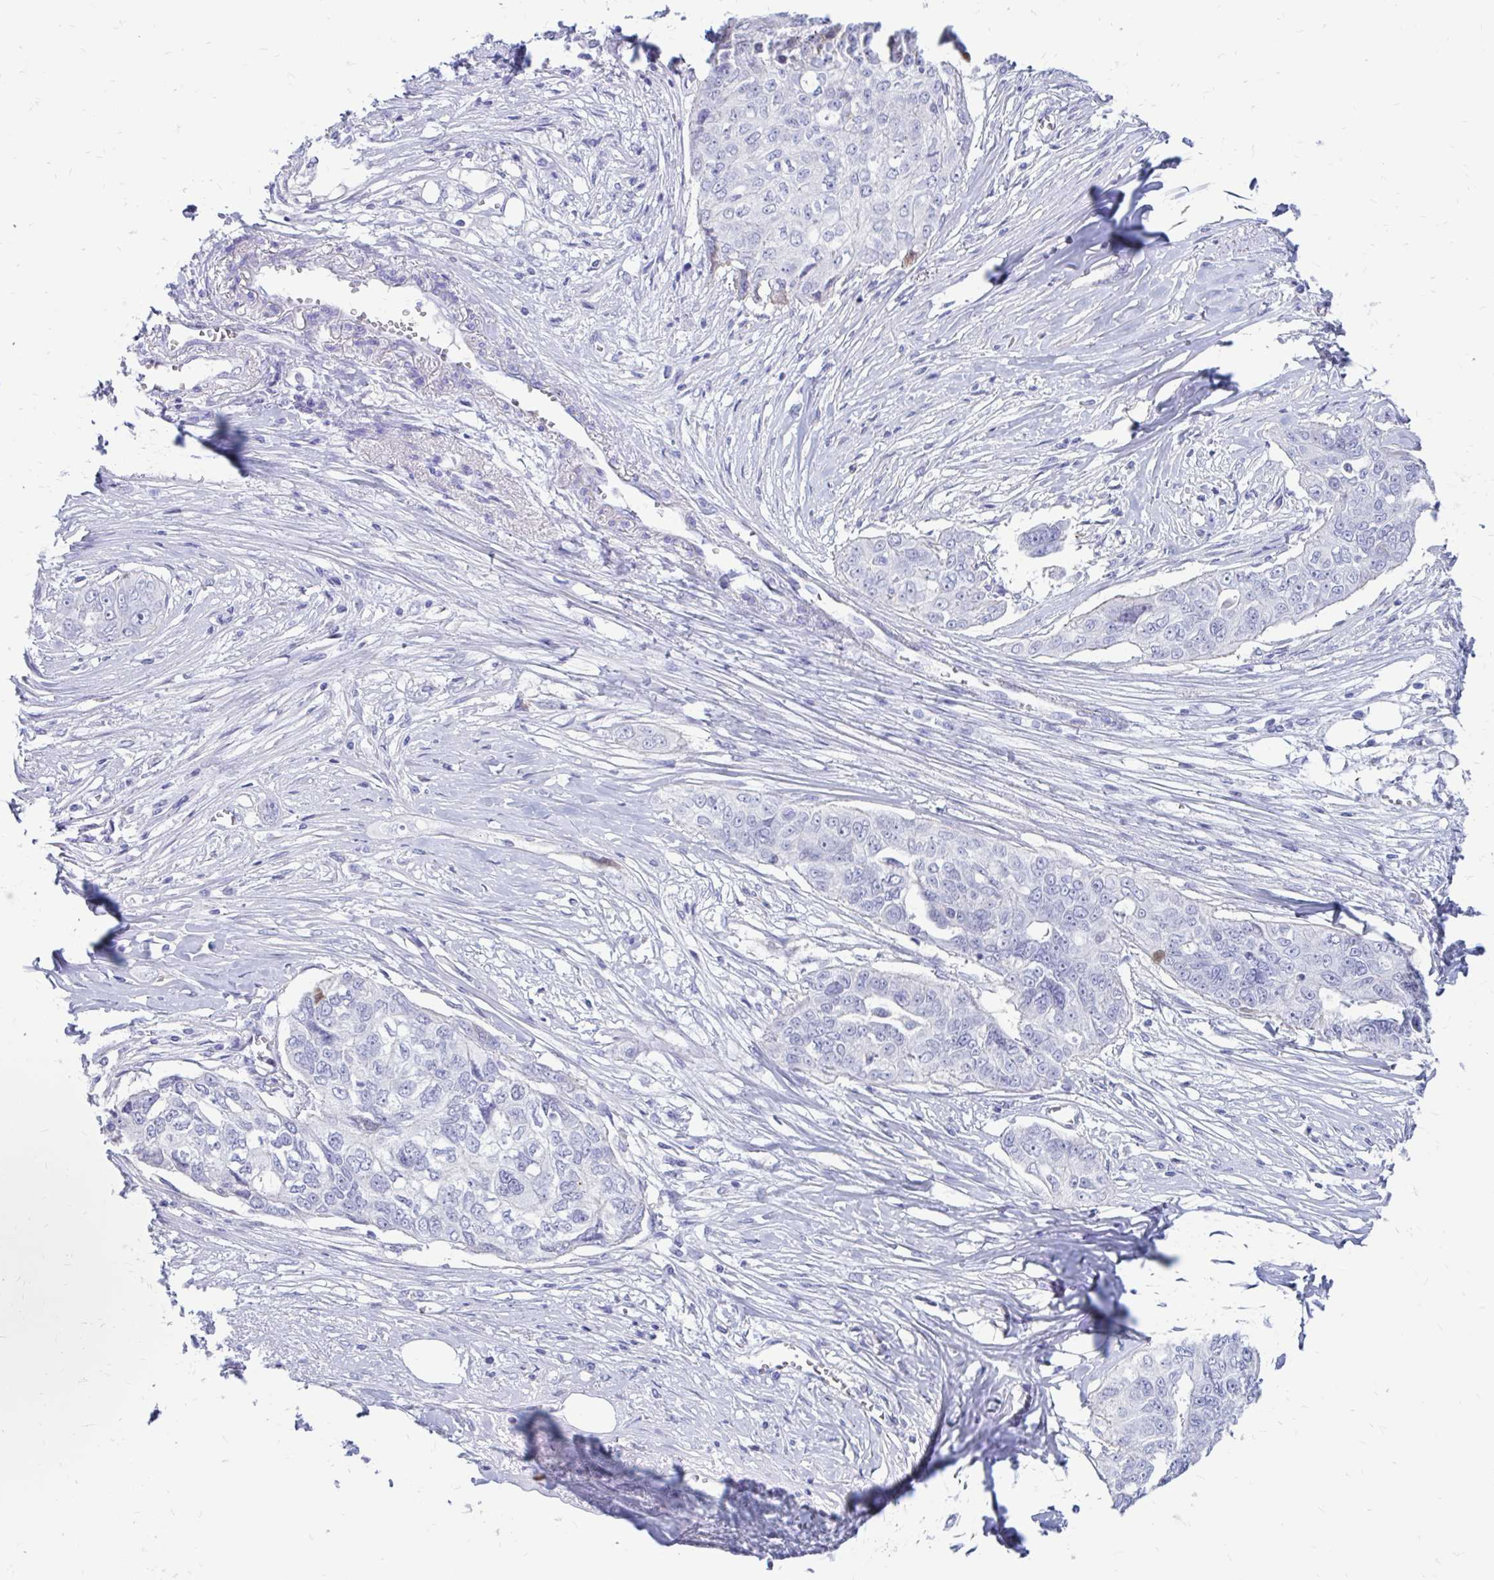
{"staining": {"intensity": "negative", "quantity": "none", "location": "none"}, "tissue": "ovarian cancer", "cell_type": "Tumor cells", "image_type": "cancer", "snomed": [{"axis": "morphology", "description": "Carcinoma, endometroid"}, {"axis": "topography", "description": "Ovary"}], "caption": "Tumor cells are negative for brown protein staining in ovarian cancer.", "gene": "IGSF5", "patient": {"sex": "female", "age": 70}}